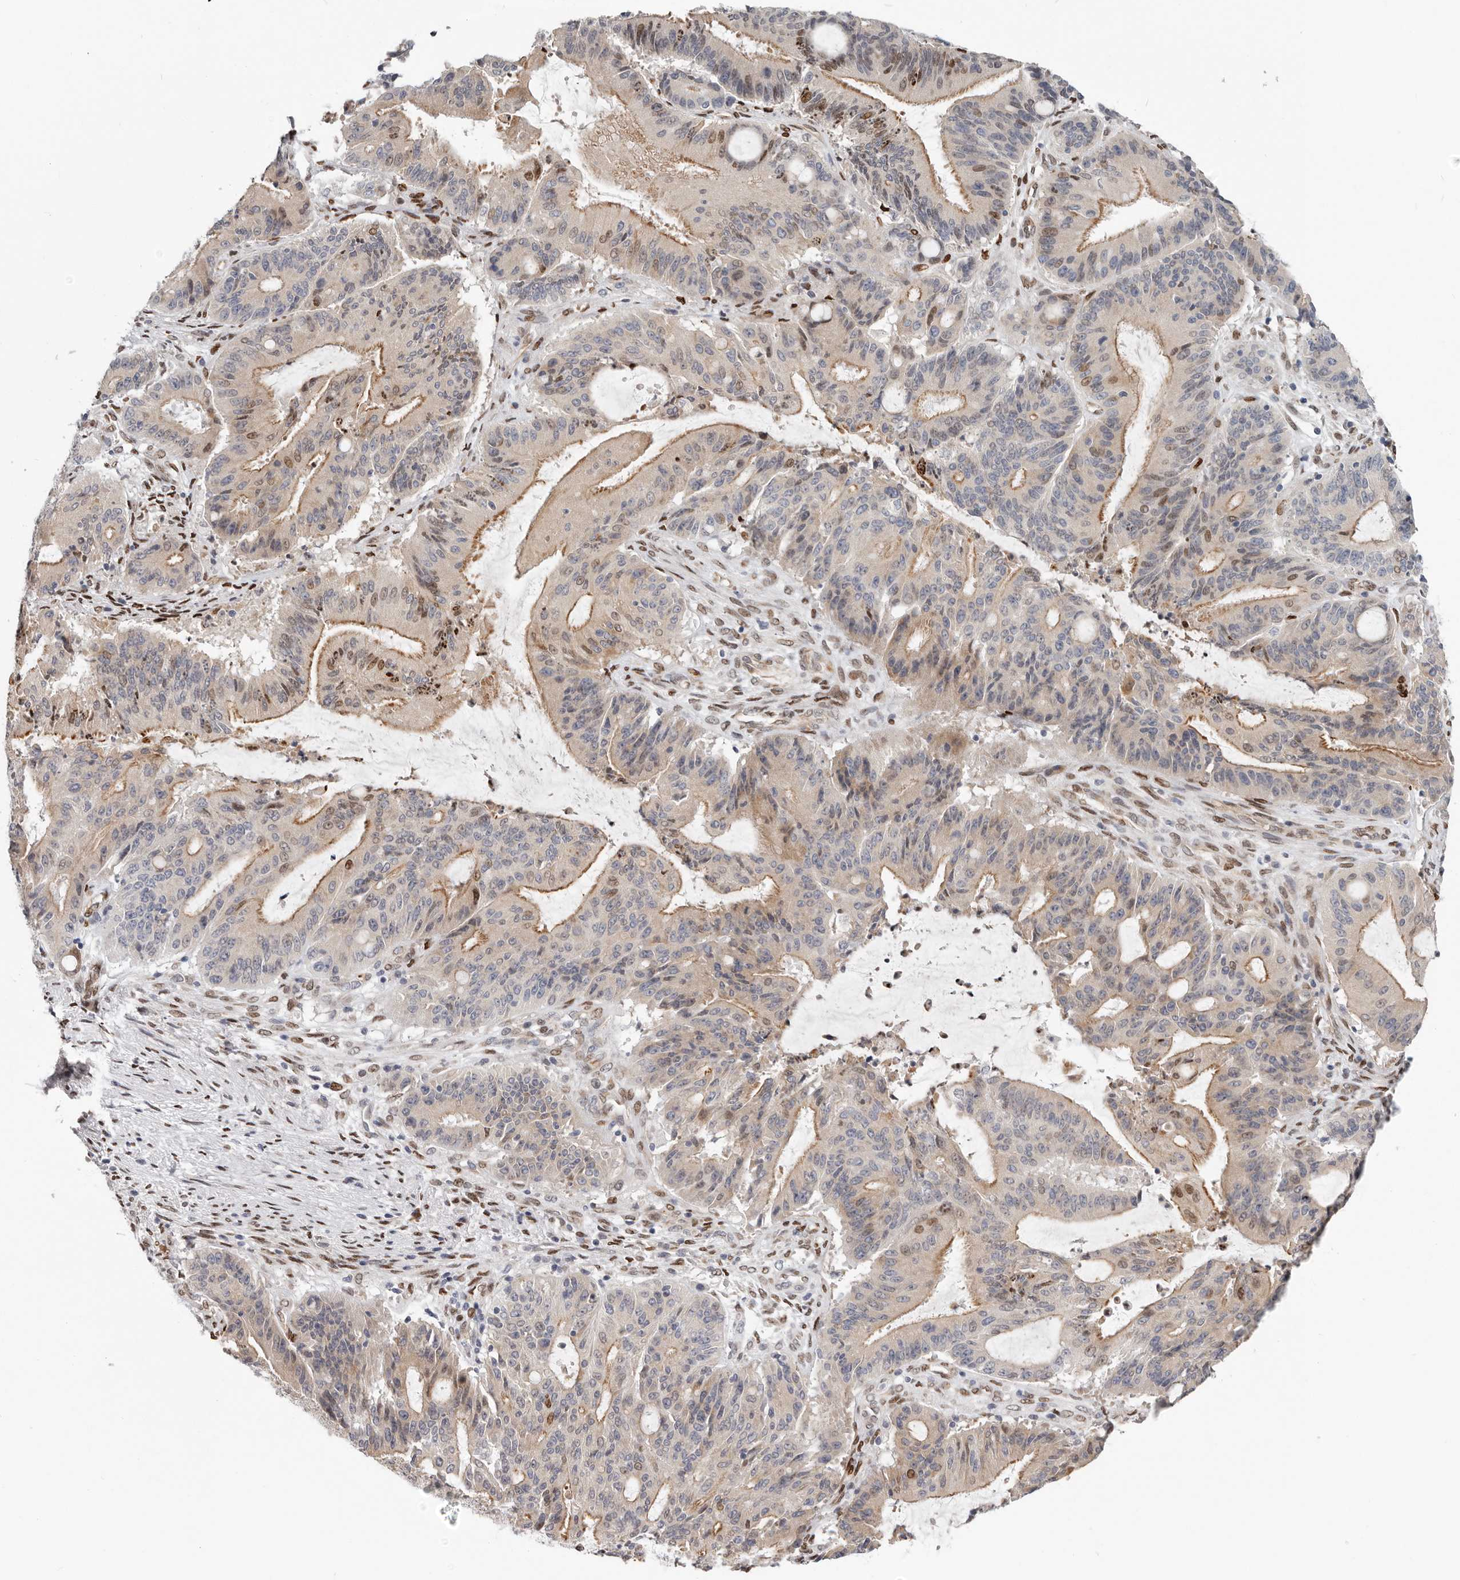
{"staining": {"intensity": "moderate", "quantity": "25%-75%", "location": "cytoplasmic/membranous,nuclear"}, "tissue": "liver cancer", "cell_type": "Tumor cells", "image_type": "cancer", "snomed": [{"axis": "morphology", "description": "Normal tissue, NOS"}, {"axis": "morphology", "description": "Cholangiocarcinoma"}, {"axis": "topography", "description": "Liver"}, {"axis": "topography", "description": "Peripheral nerve tissue"}], "caption": "This image displays immunohistochemistry (IHC) staining of human cholangiocarcinoma (liver), with medium moderate cytoplasmic/membranous and nuclear staining in about 25%-75% of tumor cells.", "gene": "SRP19", "patient": {"sex": "female", "age": 73}}